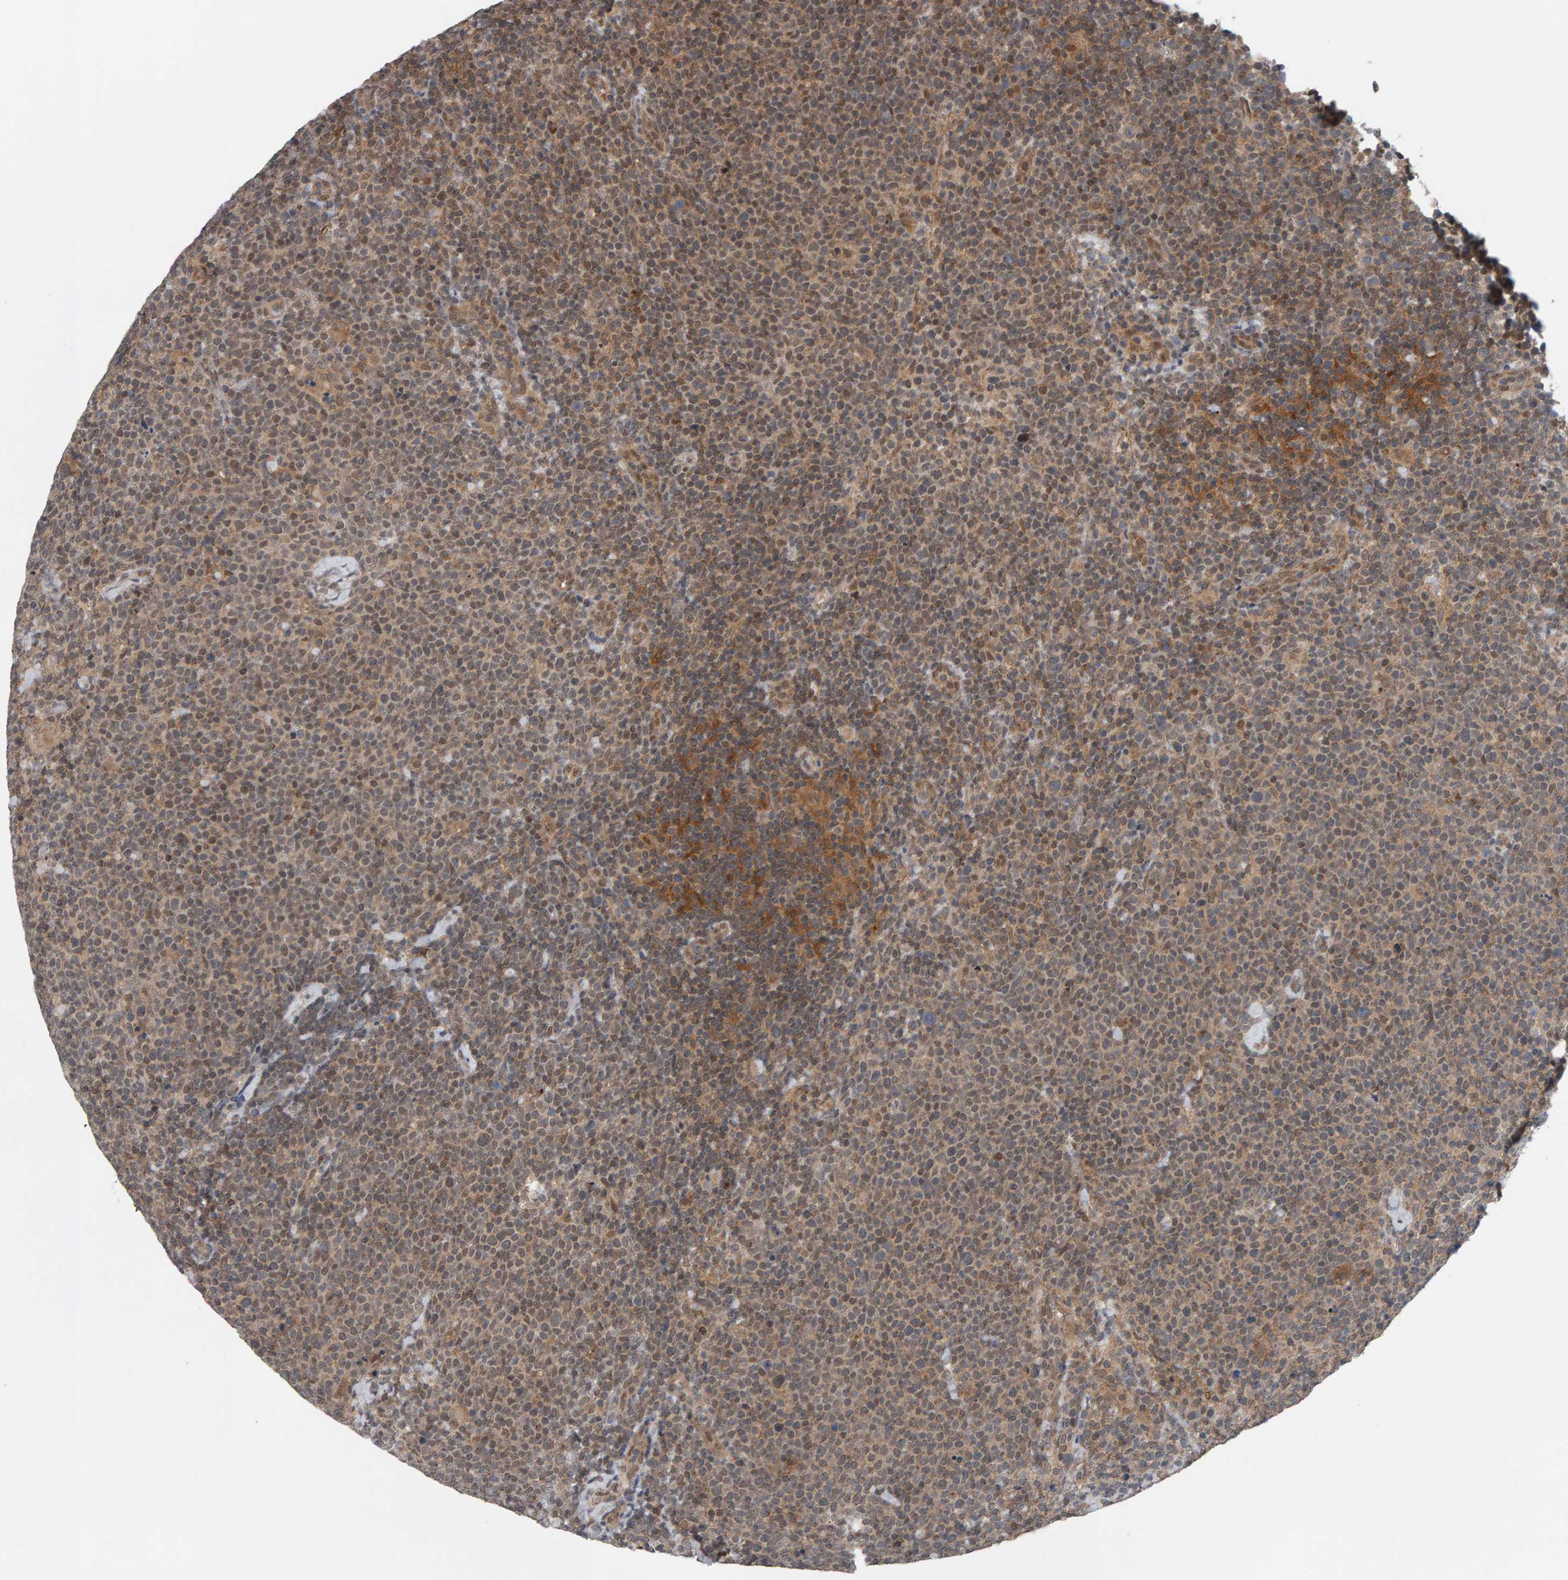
{"staining": {"intensity": "weak", "quantity": "<25%", "location": "cytoplasmic/membranous"}, "tissue": "lymphoma", "cell_type": "Tumor cells", "image_type": "cancer", "snomed": [{"axis": "morphology", "description": "Malignant lymphoma, non-Hodgkin's type, High grade"}, {"axis": "topography", "description": "Lymph node"}], "caption": "The IHC photomicrograph has no significant staining in tumor cells of malignant lymphoma, non-Hodgkin's type (high-grade) tissue.", "gene": "COASY", "patient": {"sex": "male", "age": 61}}